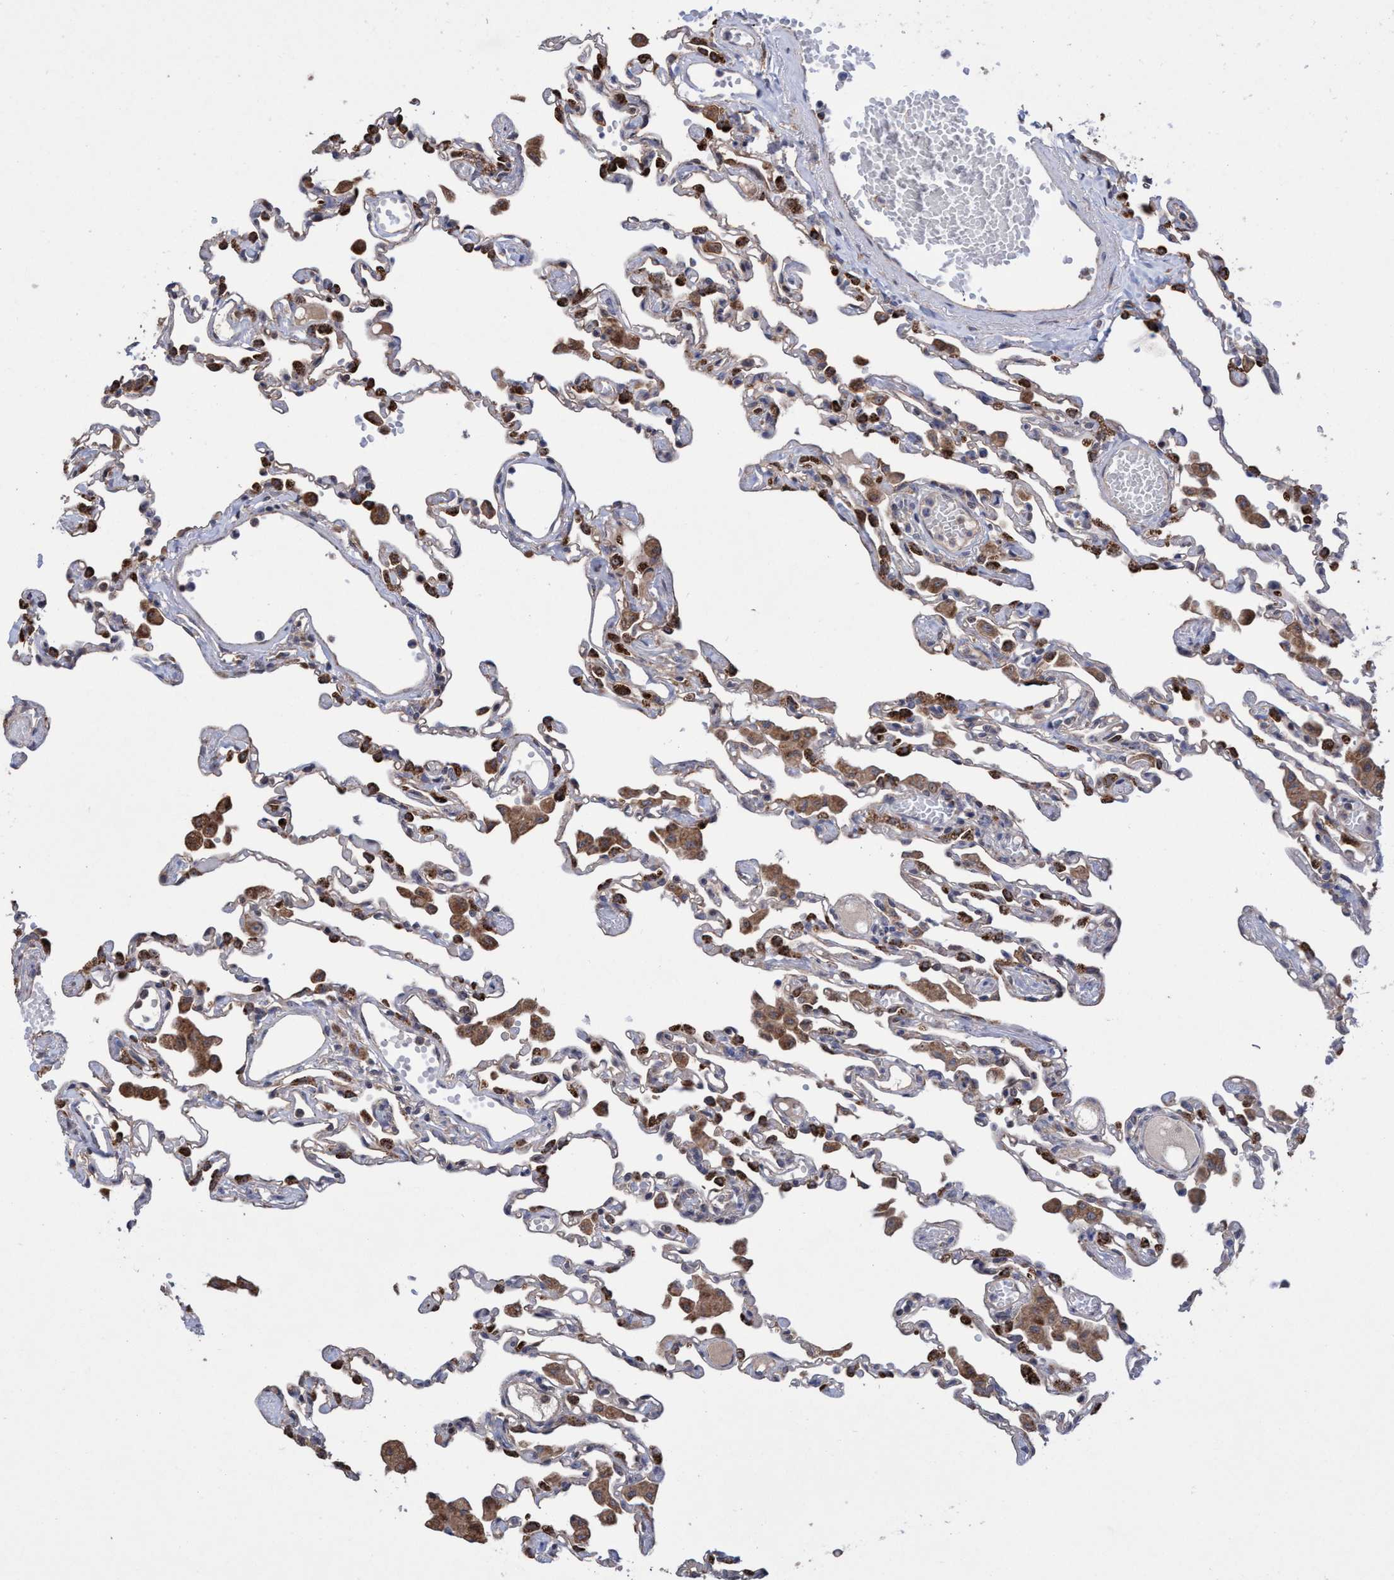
{"staining": {"intensity": "strong", "quantity": "<25%", "location": "cytoplasmic/membranous"}, "tissue": "lung", "cell_type": "Alveolar cells", "image_type": "normal", "snomed": [{"axis": "morphology", "description": "Normal tissue, NOS"}, {"axis": "topography", "description": "Bronchus"}, {"axis": "topography", "description": "Lung"}], "caption": "The photomicrograph reveals a brown stain indicating the presence of a protein in the cytoplasmic/membranous of alveolar cells in lung.", "gene": "P2RY14", "patient": {"sex": "female", "age": 49}}